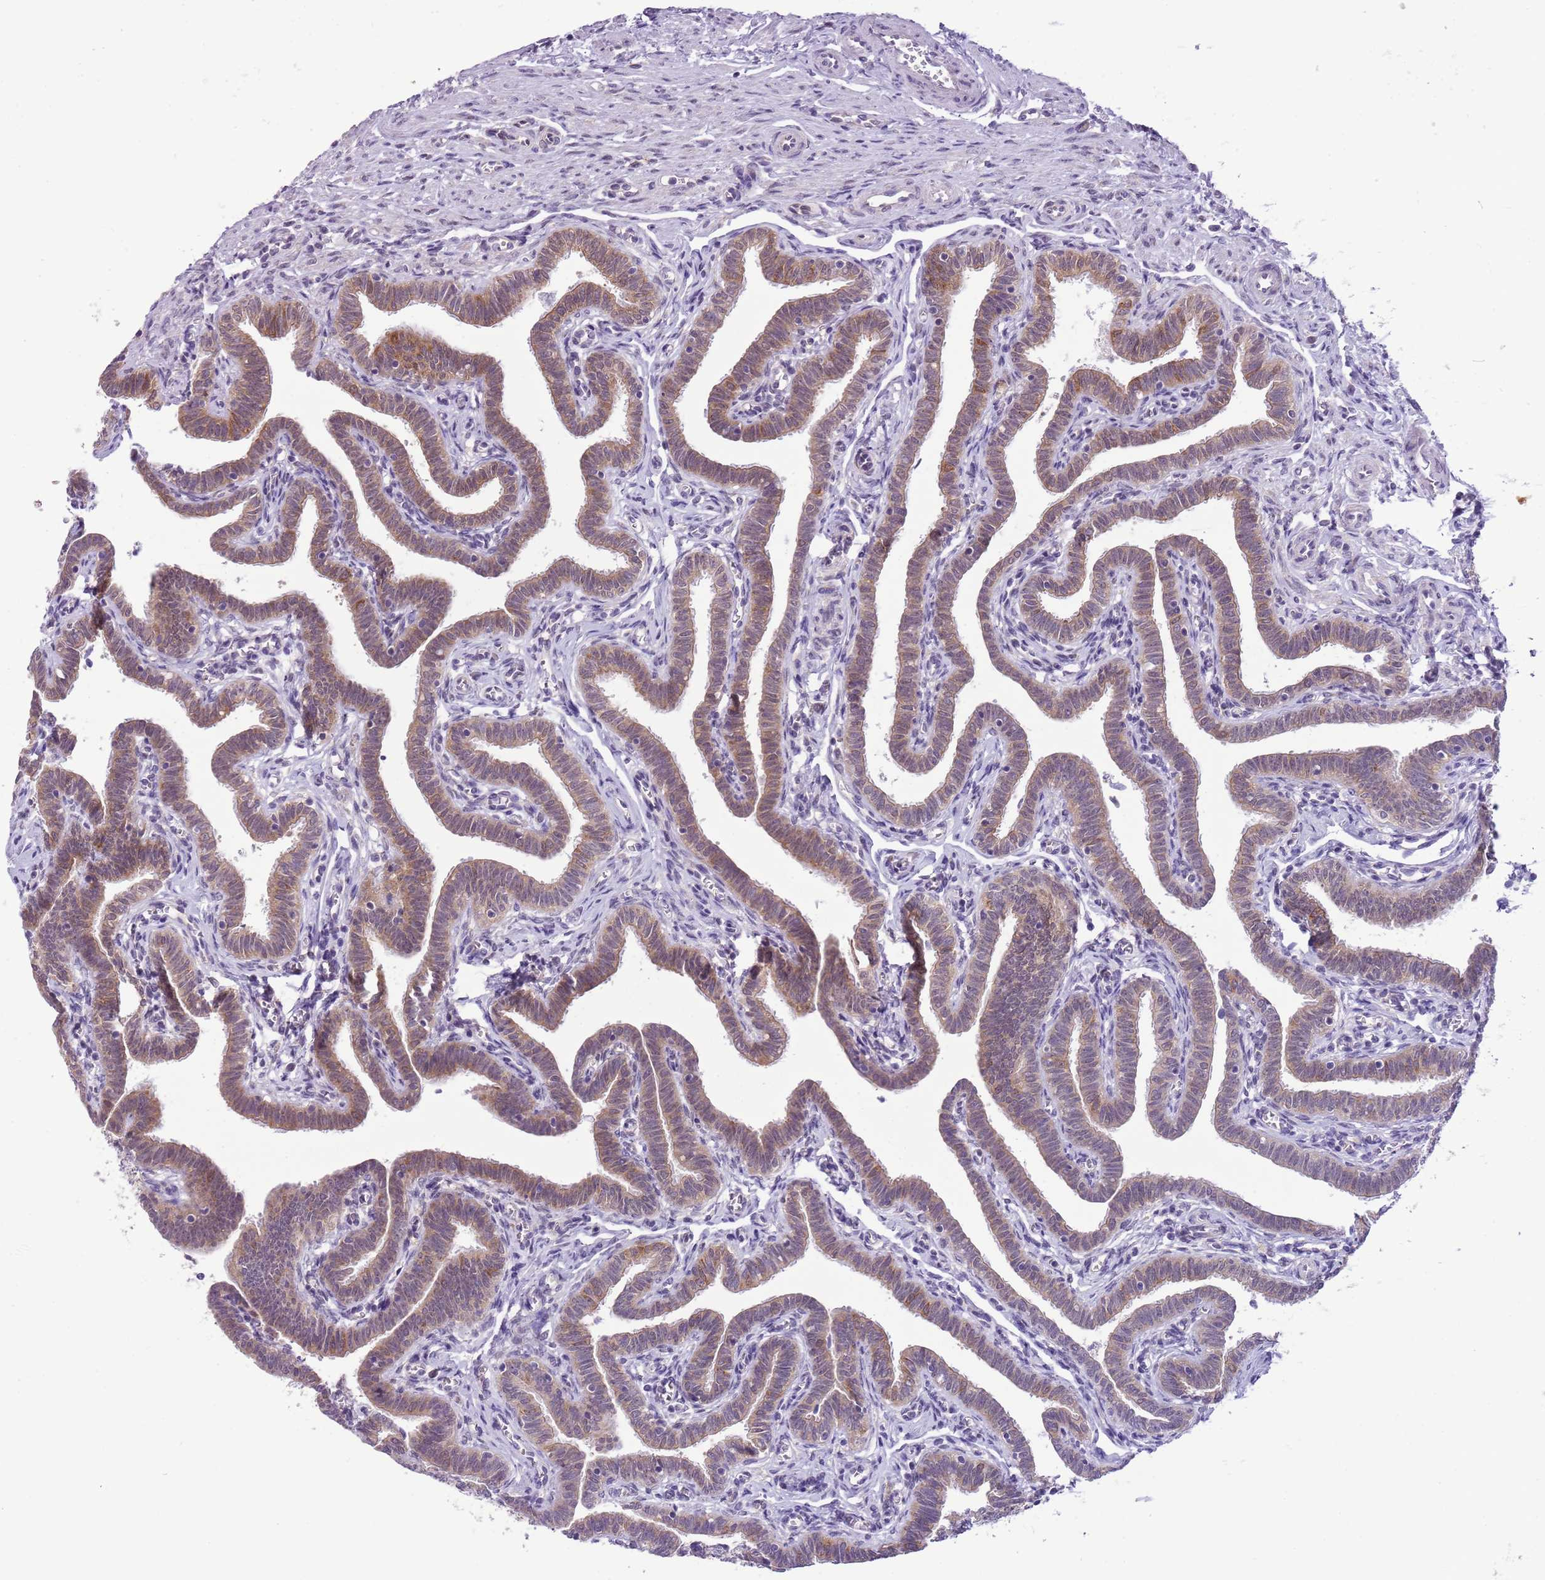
{"staining": {"intensity": "moderate", "quantity": "25%-75%", "location": "cytoplasmic/membranous"}, "tissue": "fallopian tube", "cell_type": "Glandular cells", "image_type": "normal", "snomed": [{"axis": "morphology", "description": "Normal tissue, NOS"}, {"axis": "topography", "description": "Fallopian tube"}], "caption": "Benign fallopian tube exhibits moderate cytoplasmic/membranous staining in approximately 25%-75% of glandular cells, visualized by immunohistochemistry.", "gene": "FAM120C", "patient": {"sex": "female", "age": 36}}